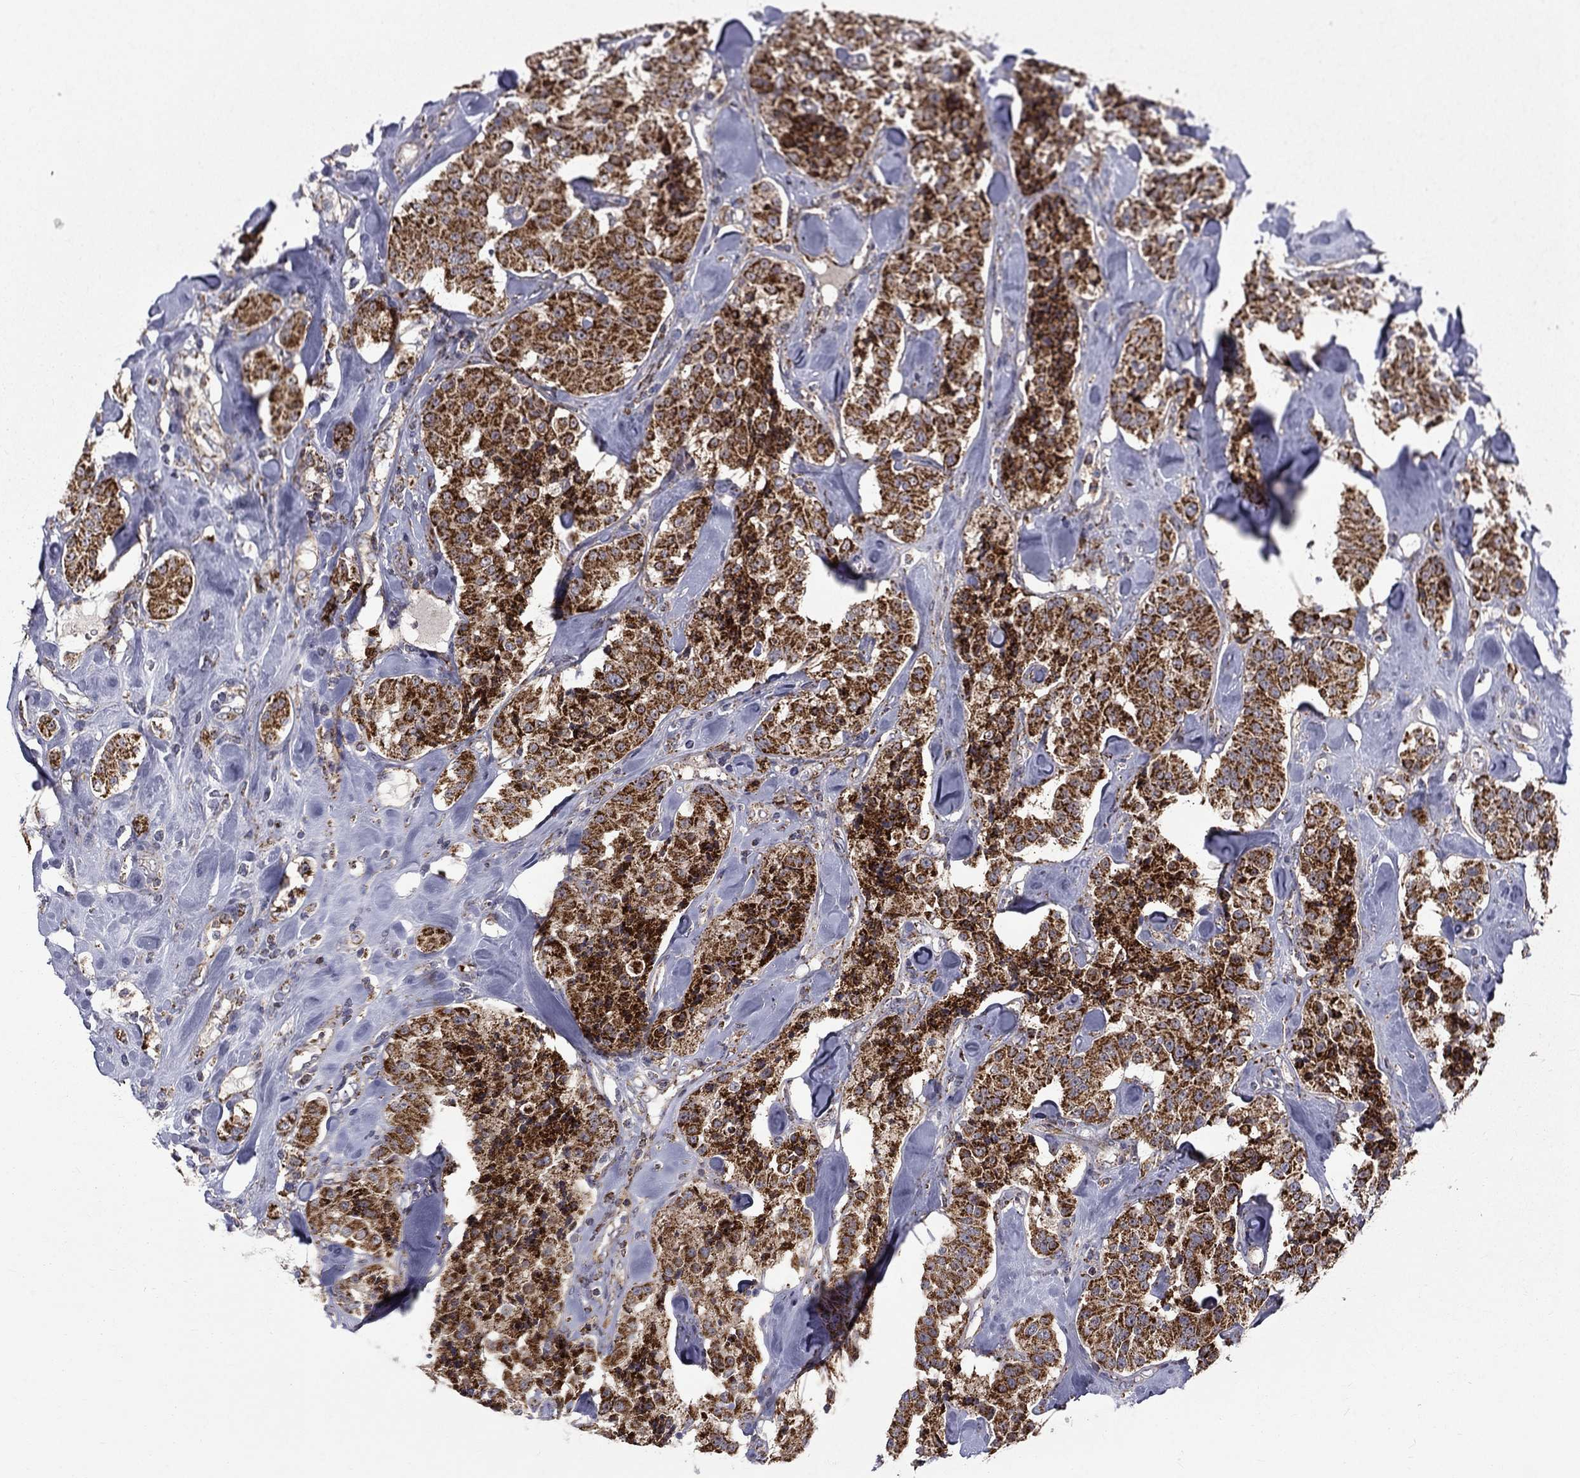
{"staining": {"intensity": "strong", "quantity": ">75%", "location": "cytoplasmic/membranous"}, "tissue": "carcinoid", "cell_type": "Tumor cells", "image_type": "cancer", "snomed": [{"axis": "morphology", "description": "Carcinoid, malignant, NOS"}, {"axis": "topography", "description": "Pancreas"}], "caption": "Immunohistochemistry (DAB) staining of human carcinoid (malignant) exhibits strong cytoplasmic/membranous protein staining in approximately >75% of tumor cells. Immunohistochemistry (ihc) stains the protein of interest in brown and the nuclei are stained blue.", "gene": "ALDH1B1", "patient": {"sex": "male", "age": 41}}